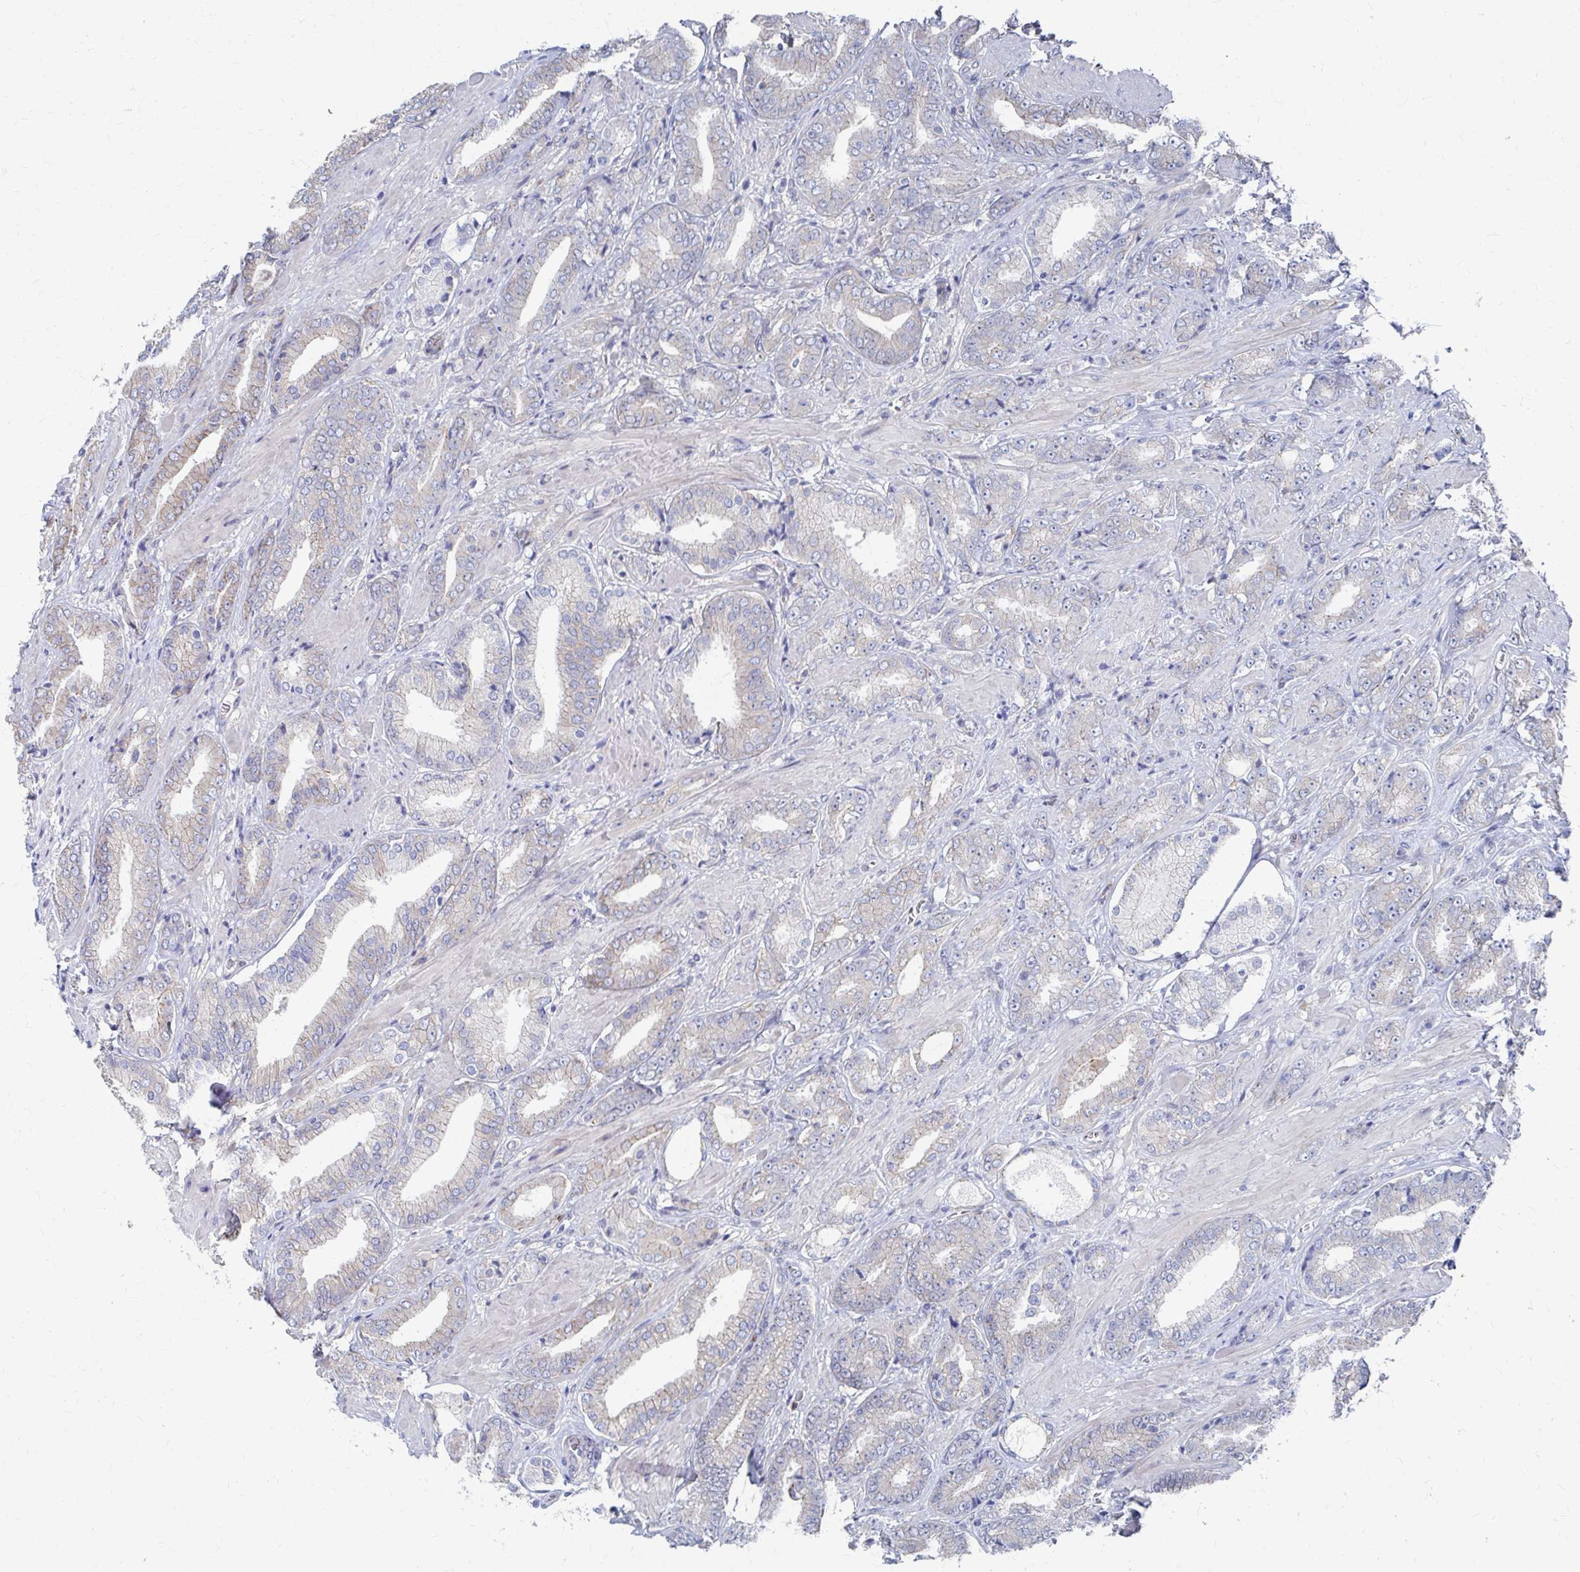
{"staining": {"intensity": "negative", "quantity": "none", "location": "none"}, "tissue": "prostate cancer", "cell_type": "Tumor cells", "image_type": "cancer", "snomed": [{"axis": "morphology", "description": "Adenocarcinoma, High grade"}, {"axis": "topography", "description": "Prostate"}], "caption": "Photomicrograph shows no protein positivity in tumor cells of high-grade adenocarcinoma (prostate) tissue.", "gene": "PLEKHG7", "patient": {"sex": "male", "age": 56}}